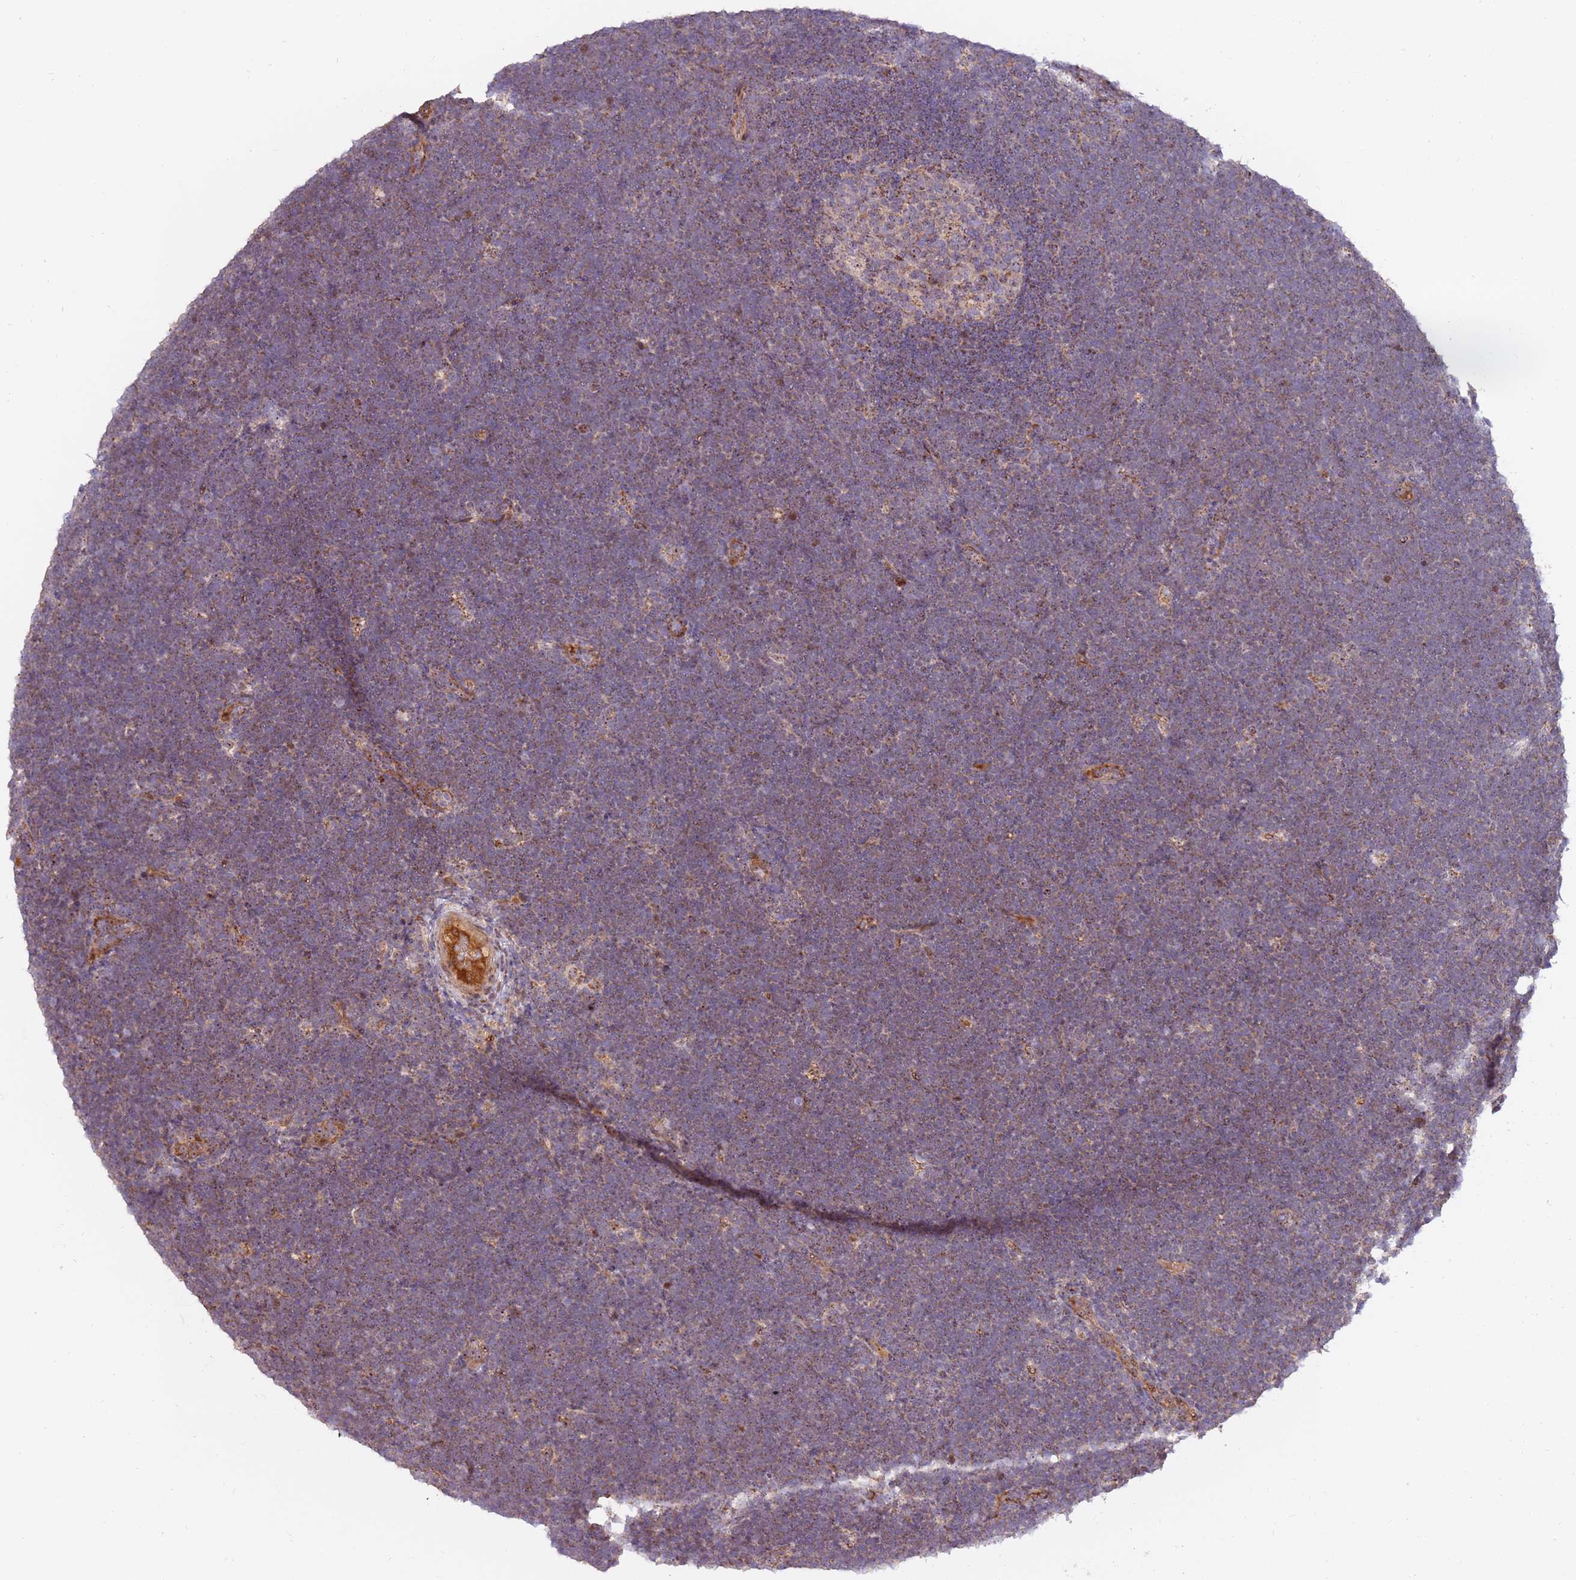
{"staining": {"intensity": "weak", "quantity": ">75%", "location": "cytoplasmic/membranous"}, "tissue": "lymphoma", "cell_type": "Tumor cells", "image_type": "cancer", "snomed": [{"axis": "morphology", "description": "Malignant lymphoma, non-Hodgkin's type, High grade"}, {"axis": "topography", "description": "Lymph node"}], "caption": "High-power microscopy captured an immunohistochemistry (IHC) histopathology image of lymphoma, revealing weak cytoplasmic/membranous positivity in approximately >75% of tumor cells.", "gene": "KIF25", "patient": {"sex": "male", "age": 13}}